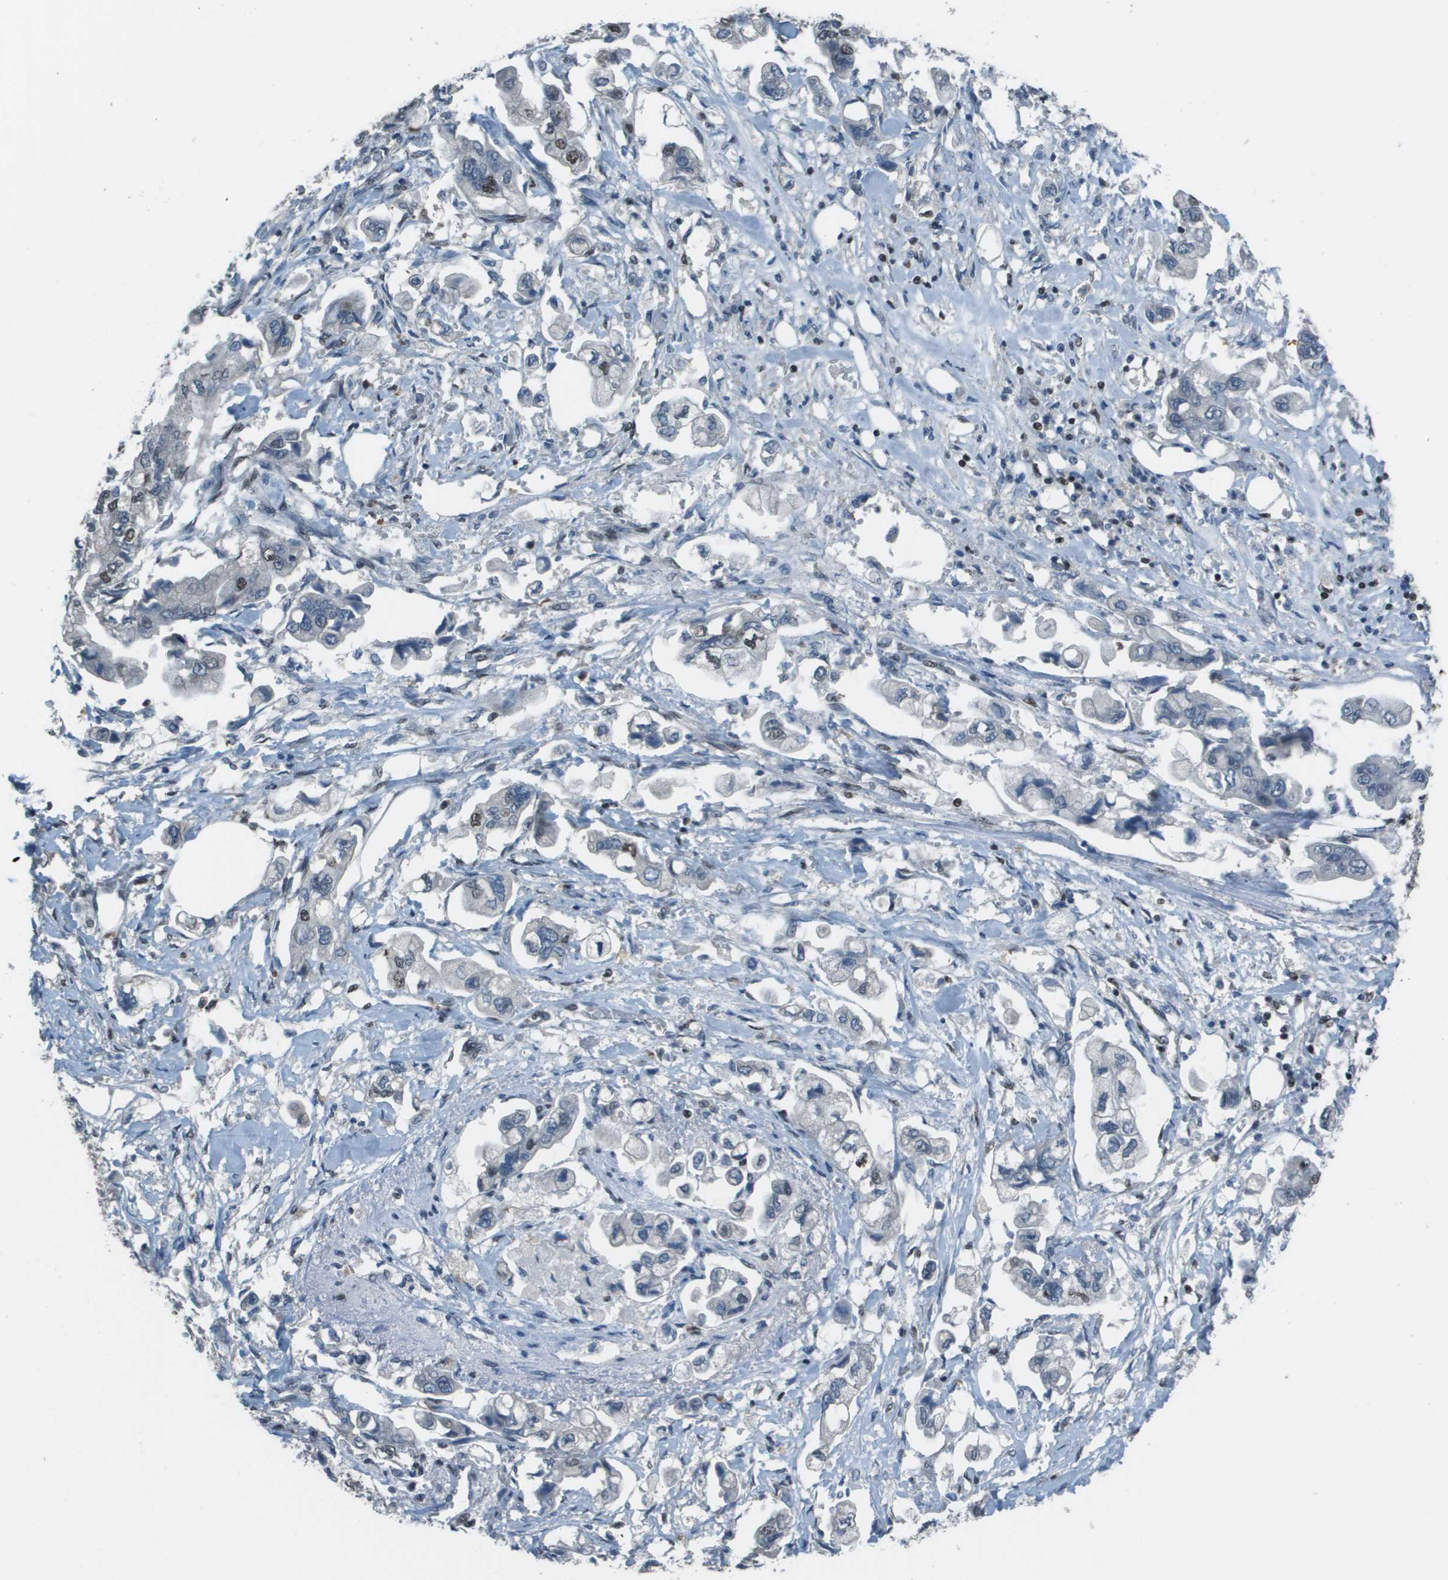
{"staining": {"intensity": "moderate", "quantity": "<25%", "location": "nuclear"}, "tissue": "stomach cancer", "cell_type": "Tumor cells", "image_type": "cancer", "snomed": [{"axis": "morphology", "description": "Adenocarcinoma, NOS"}, {"axis": "topography", "description": "Stomach"}], "caption": "Immunohistochemistry micrograph of neoplastic tissue: human adenocarcinoma (stomach) stained using immunohistochemistry demonstrates low levels of moderate protein expression localized specifically in the nuclear of tumor cells, appearing as a nuclear brown color.", "gene": "DEPDC1", "patient": {"sex": "male", "age": 62}}